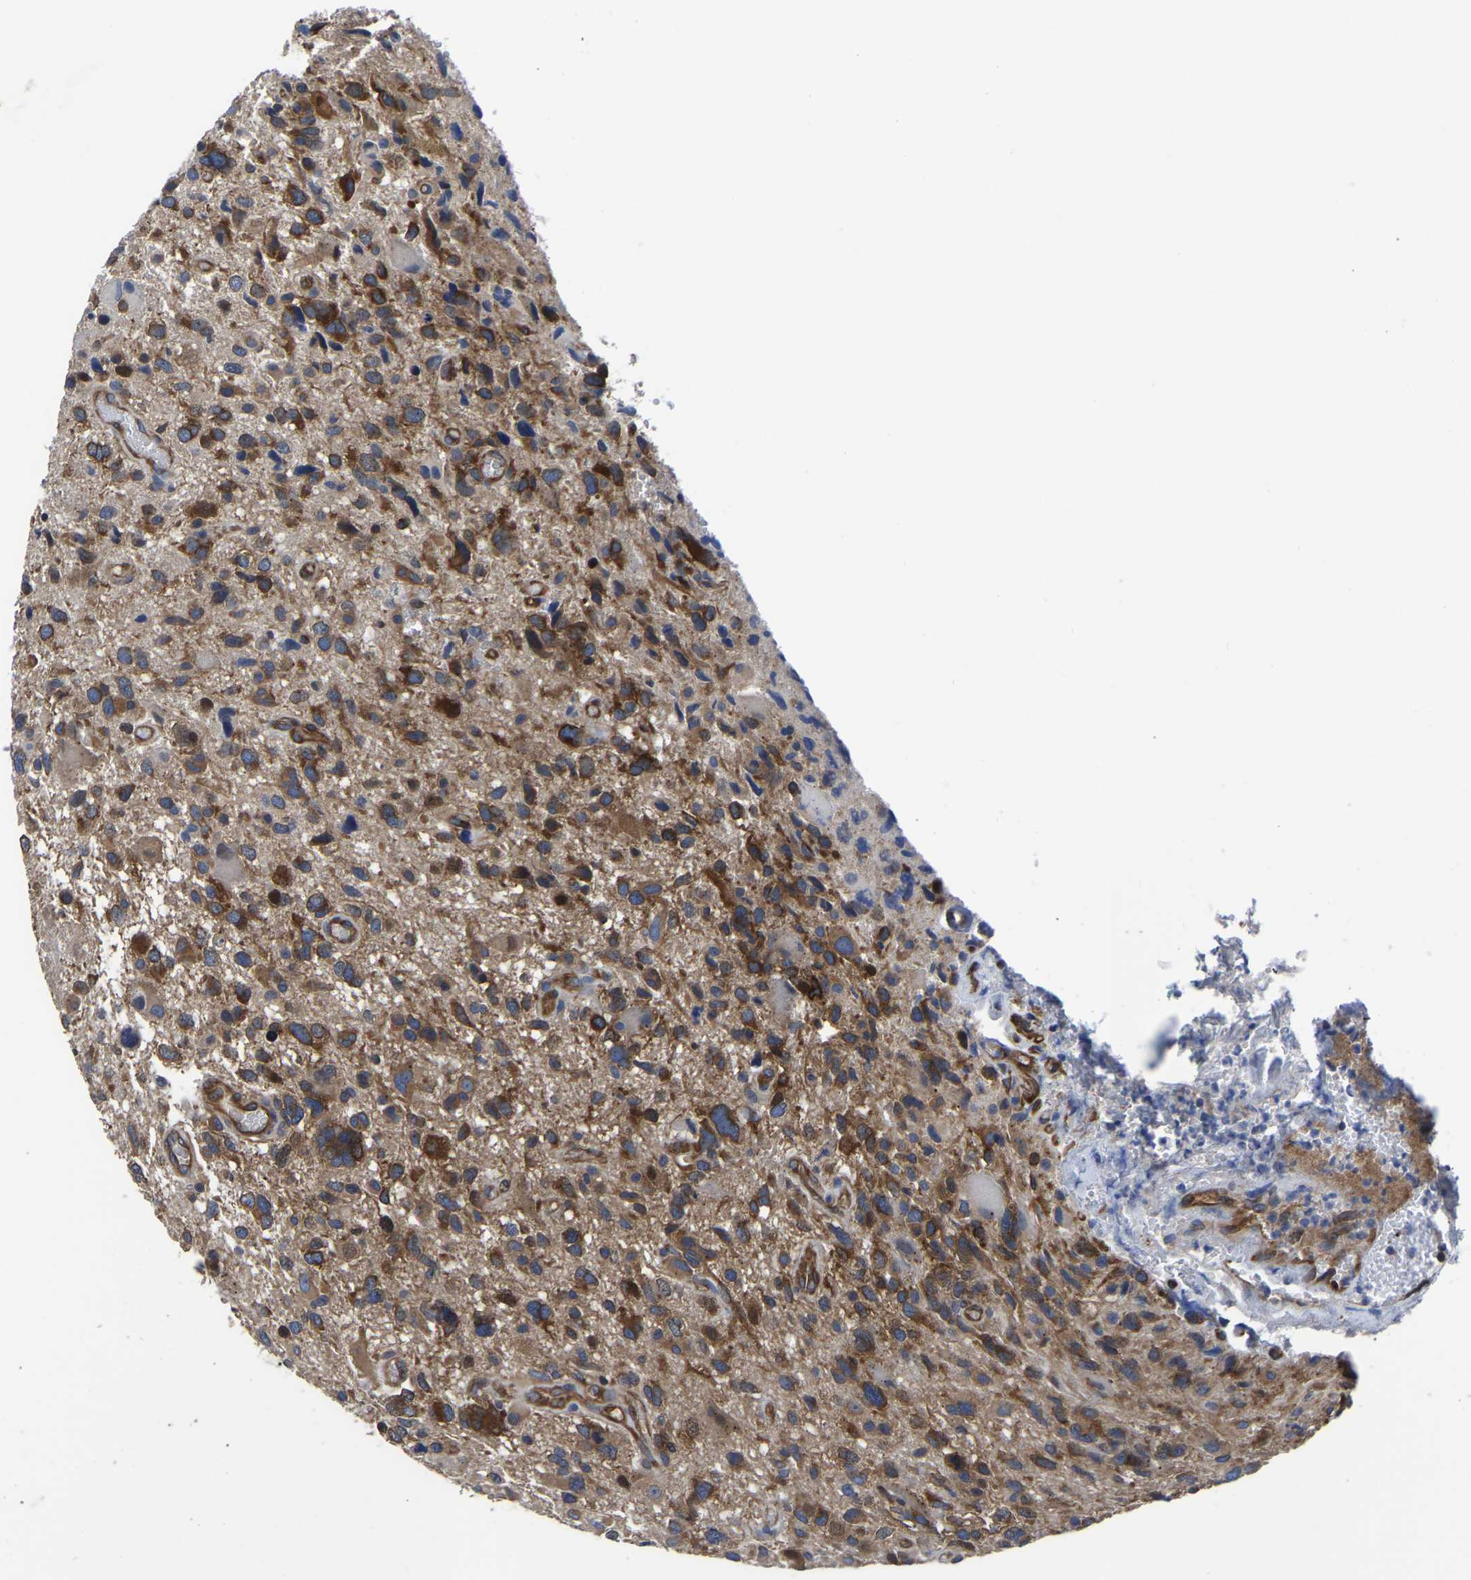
{"staining": {"intensity": "moderate", "quantity": ">75%", "location": "cytoplasmic/membranous"}, "tissue": "glioma", "cell_type": "Tumor cells", "image_type": "cancer", "snomed": [{"axis": "morphology", "description": "Glioma, malignant, High grade"}, {"axis": "topography", "description": "Brain"}], "caption": "A brown stain labels moderate cytoplasmic/membranous positivity of a protein in malignant glioma (high-grade) tumor cells. Nuclei are stained in blue.", "gene": "TFG", "patient": {"sex": "male", "age": 33}}